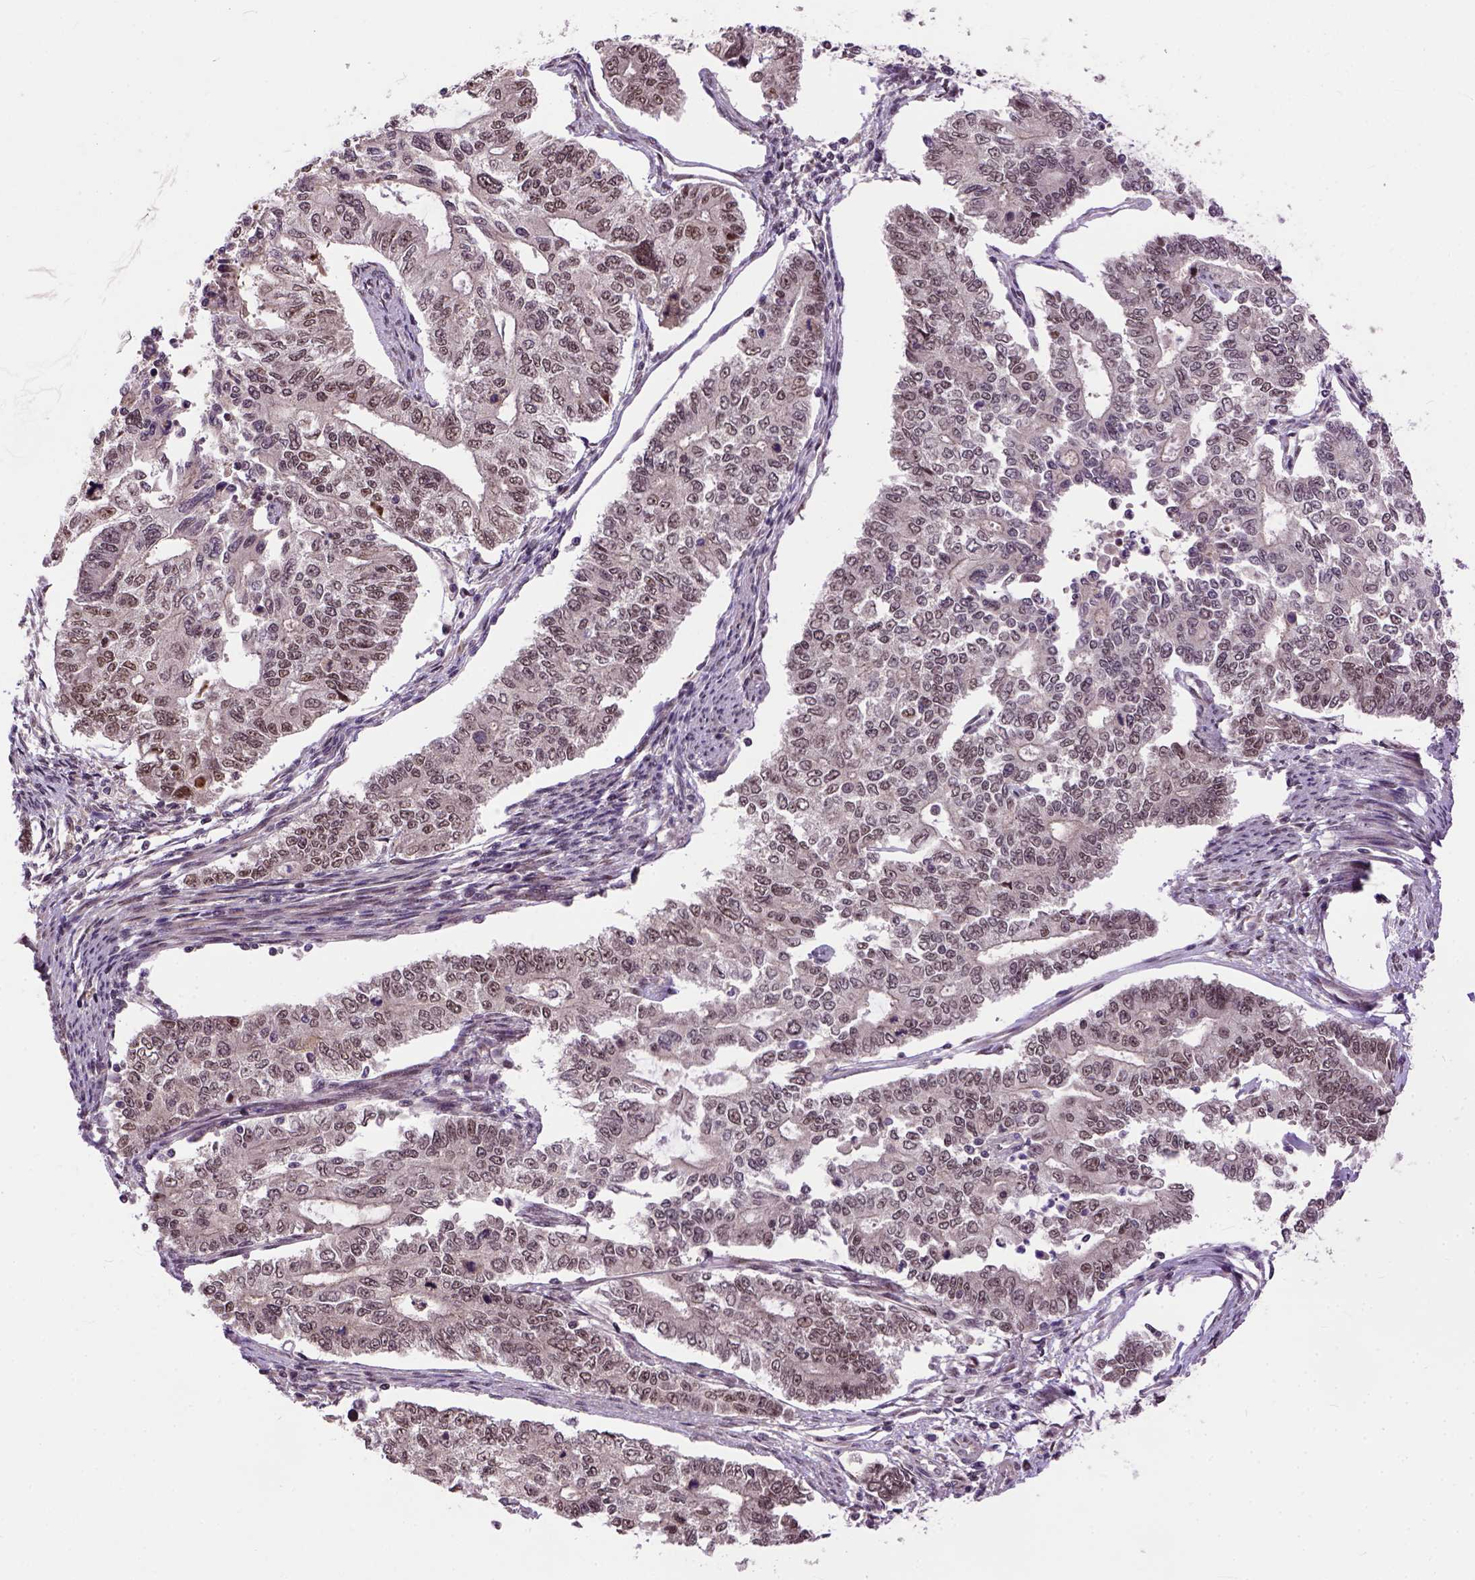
{"staining": {"intensity": "moderate", "quantity": "25%-75%", "location": "nuclear"}, "tissue": "endometrial cancer", "cell_type": "Tumor cells", "image_type": "cancer", "snomed": [{"axis": "morphology", "description": "Adenocarcinoma, NOS"}, {"axis": "topography", "description": "Uterus"}], "caption": "High-power microscopy captured an immunohistochemistry (IHC) image of endometrial cancer, revealing moderate nuclear expression in approximately 25%-75% of tumor cells. The protein is stained brown, and the nuclei are stained in blue (DAB IHC with brightfield microscopy, high magnification).", "gene": "ZNF630", "patient": {"sex": "female", "age": 59}}